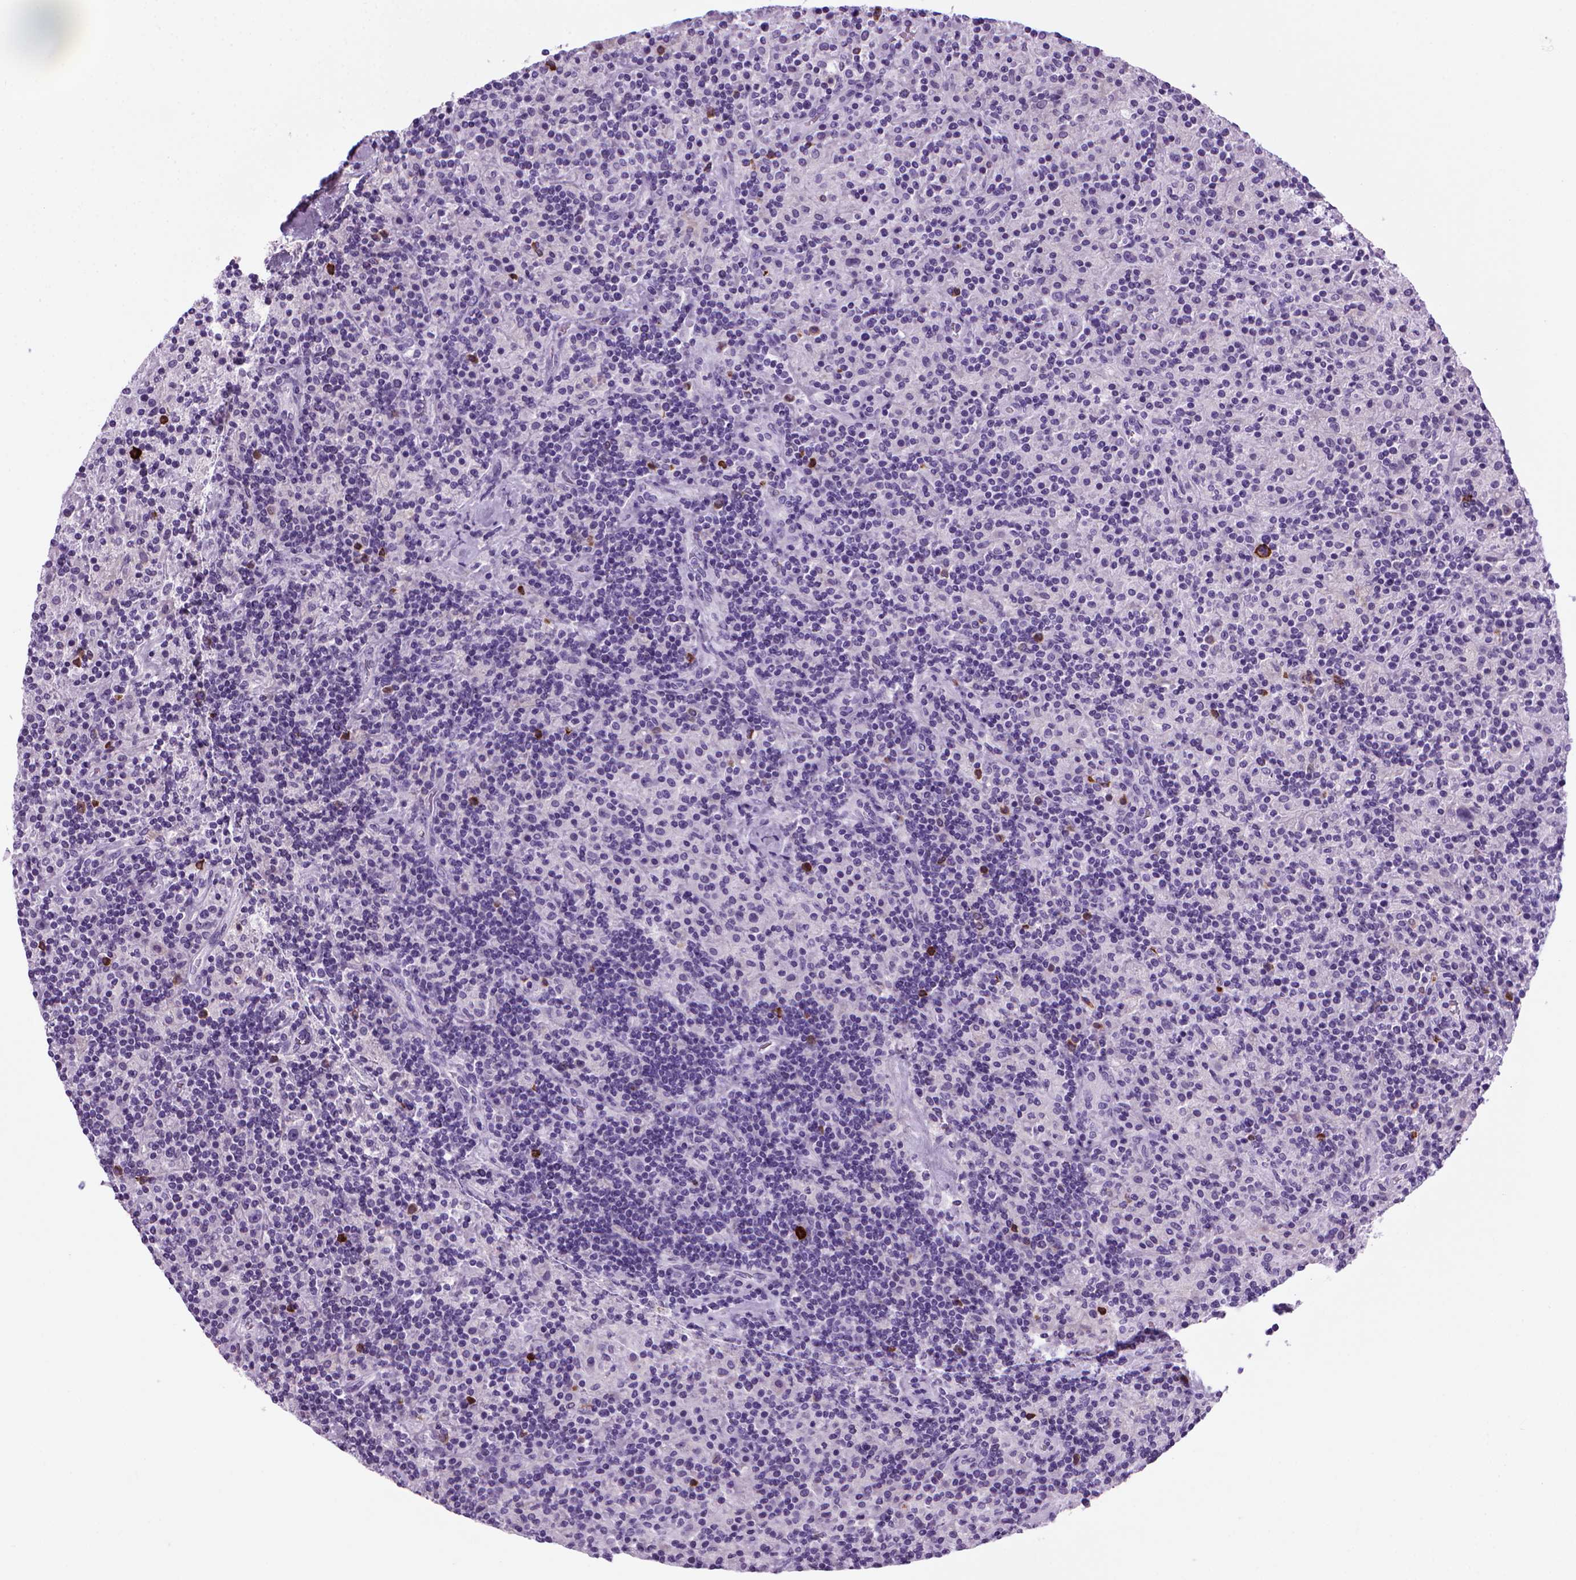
{"staining": {"intensity": "negative", "quantity": "none", "location": "none"}, "tissue": "lymphoma", "cell_type": "Tumor cells", "image_type": "cancer", "snomed": [{"axis": "morphology", "description": "Hodgkin's disease, NOS"}, {"axis": "topography", "description": "Lymph node"}], "caption": "IHC histopathology image of neoplastic tissue: human lymphoma stained with DAB (3,3'-diaminobenzidine) reveals no significant protein positivity in tumor cells. (Brightfield microscopy of DAB (3,3'-diaminobenzidine) immunohistochemistry at high magnification).", "gene": "MZB1", "patient": {"sex": "male", "age": 70}}